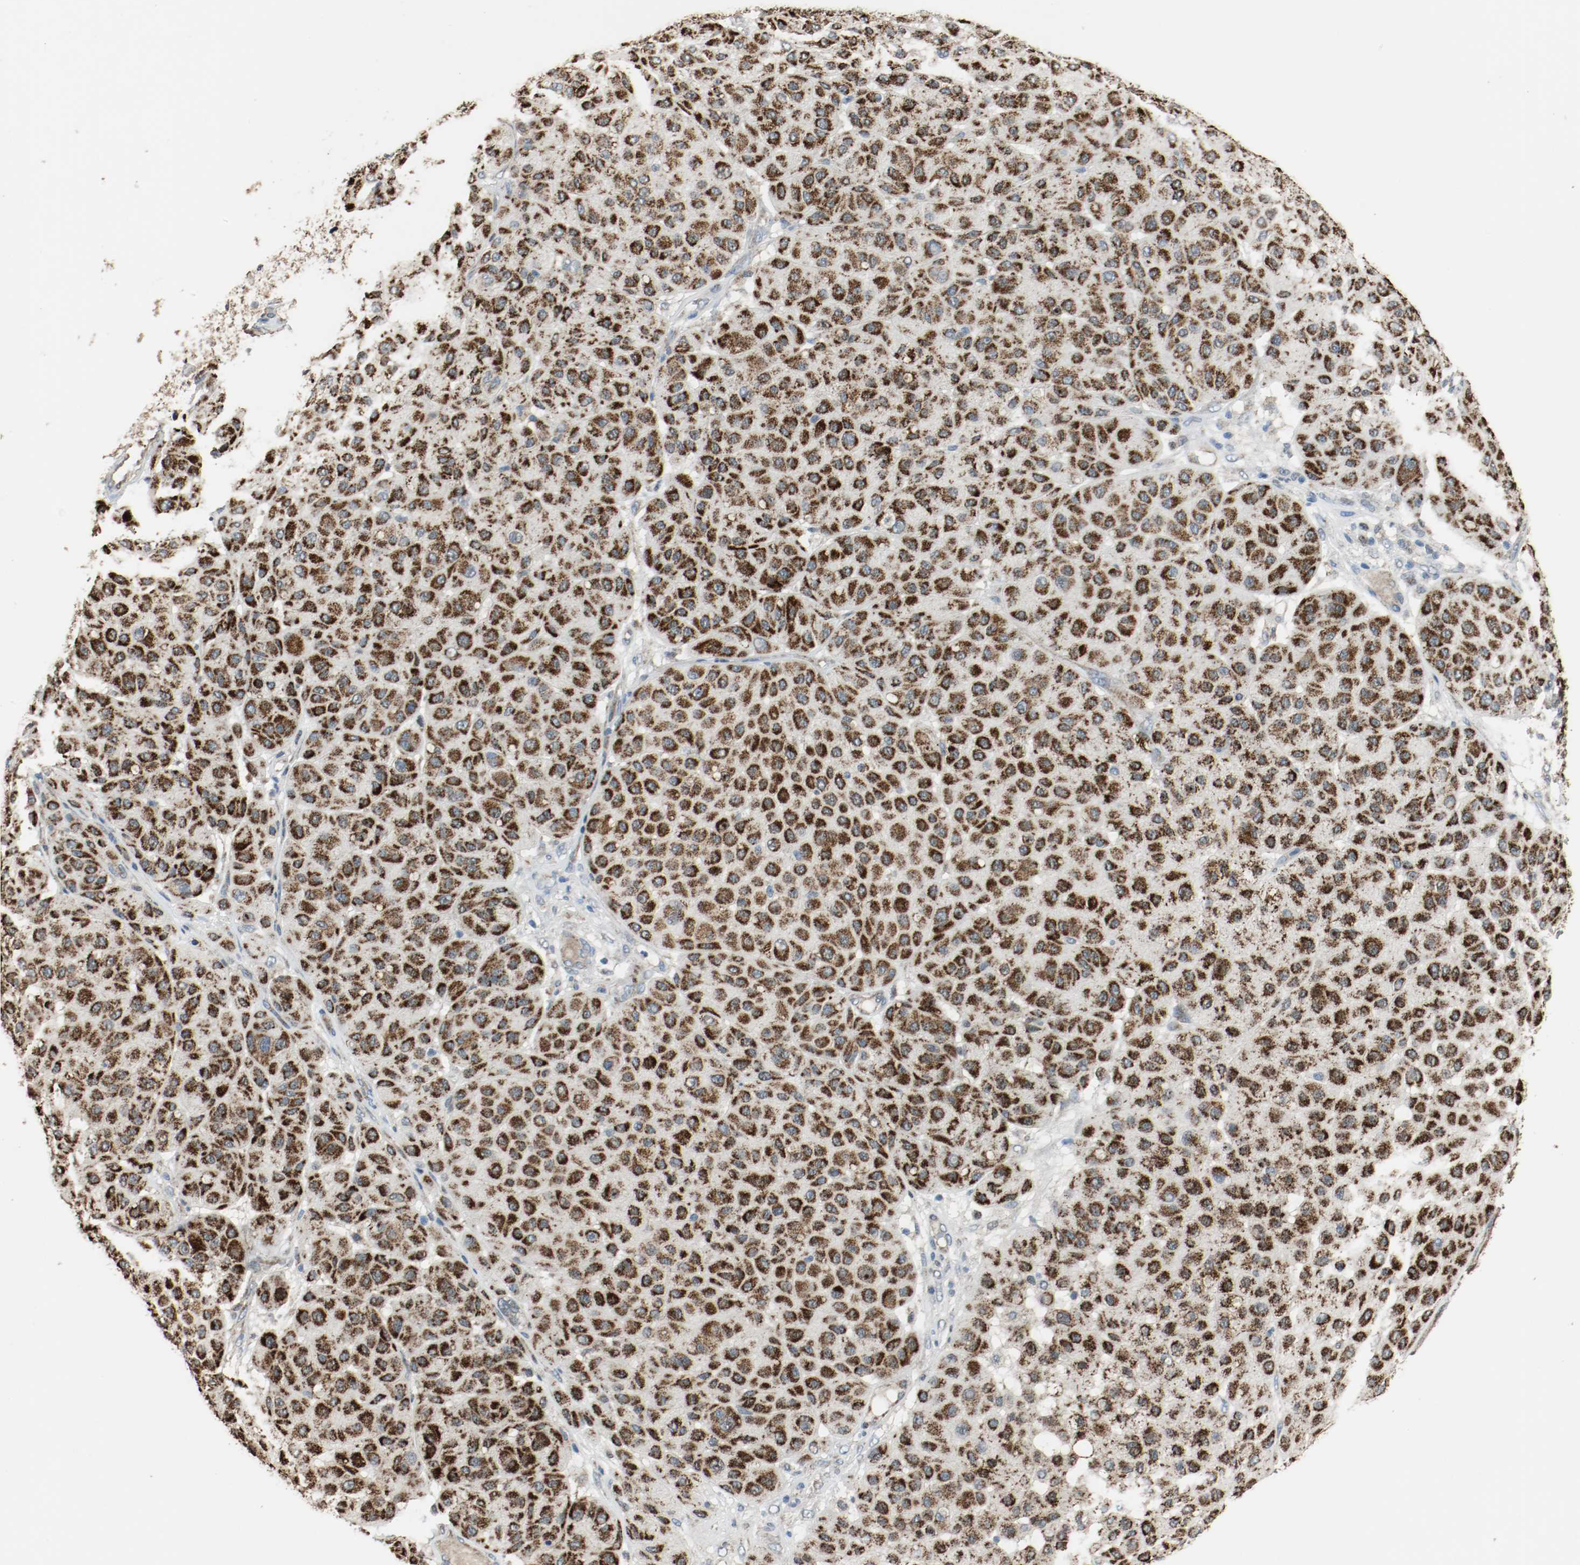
{"staining": {"intensity": "strong", "quantity": ">75%", "location": "cytoplasmic/membranous"}, "tissue": "melanoma", "cell_type": "Tumor cells", "image_type": "cancer", "snomed": [{"axis": "morphology", "description": "Normal tissue, NOS"}, {"axis": "morphology", "description": "Malignant melanoma, Metastatic site"}, {"axis": "topography", "description": "Skin"}], "caption": "IHC of human malignant melanoma (metastatic site) shows high levels of strong cytoplasmic/membranous staining in approximately >75% of tumor cells.", "gene": "ALDH4A1", "patient": {"sex": "male", "age": 41}}